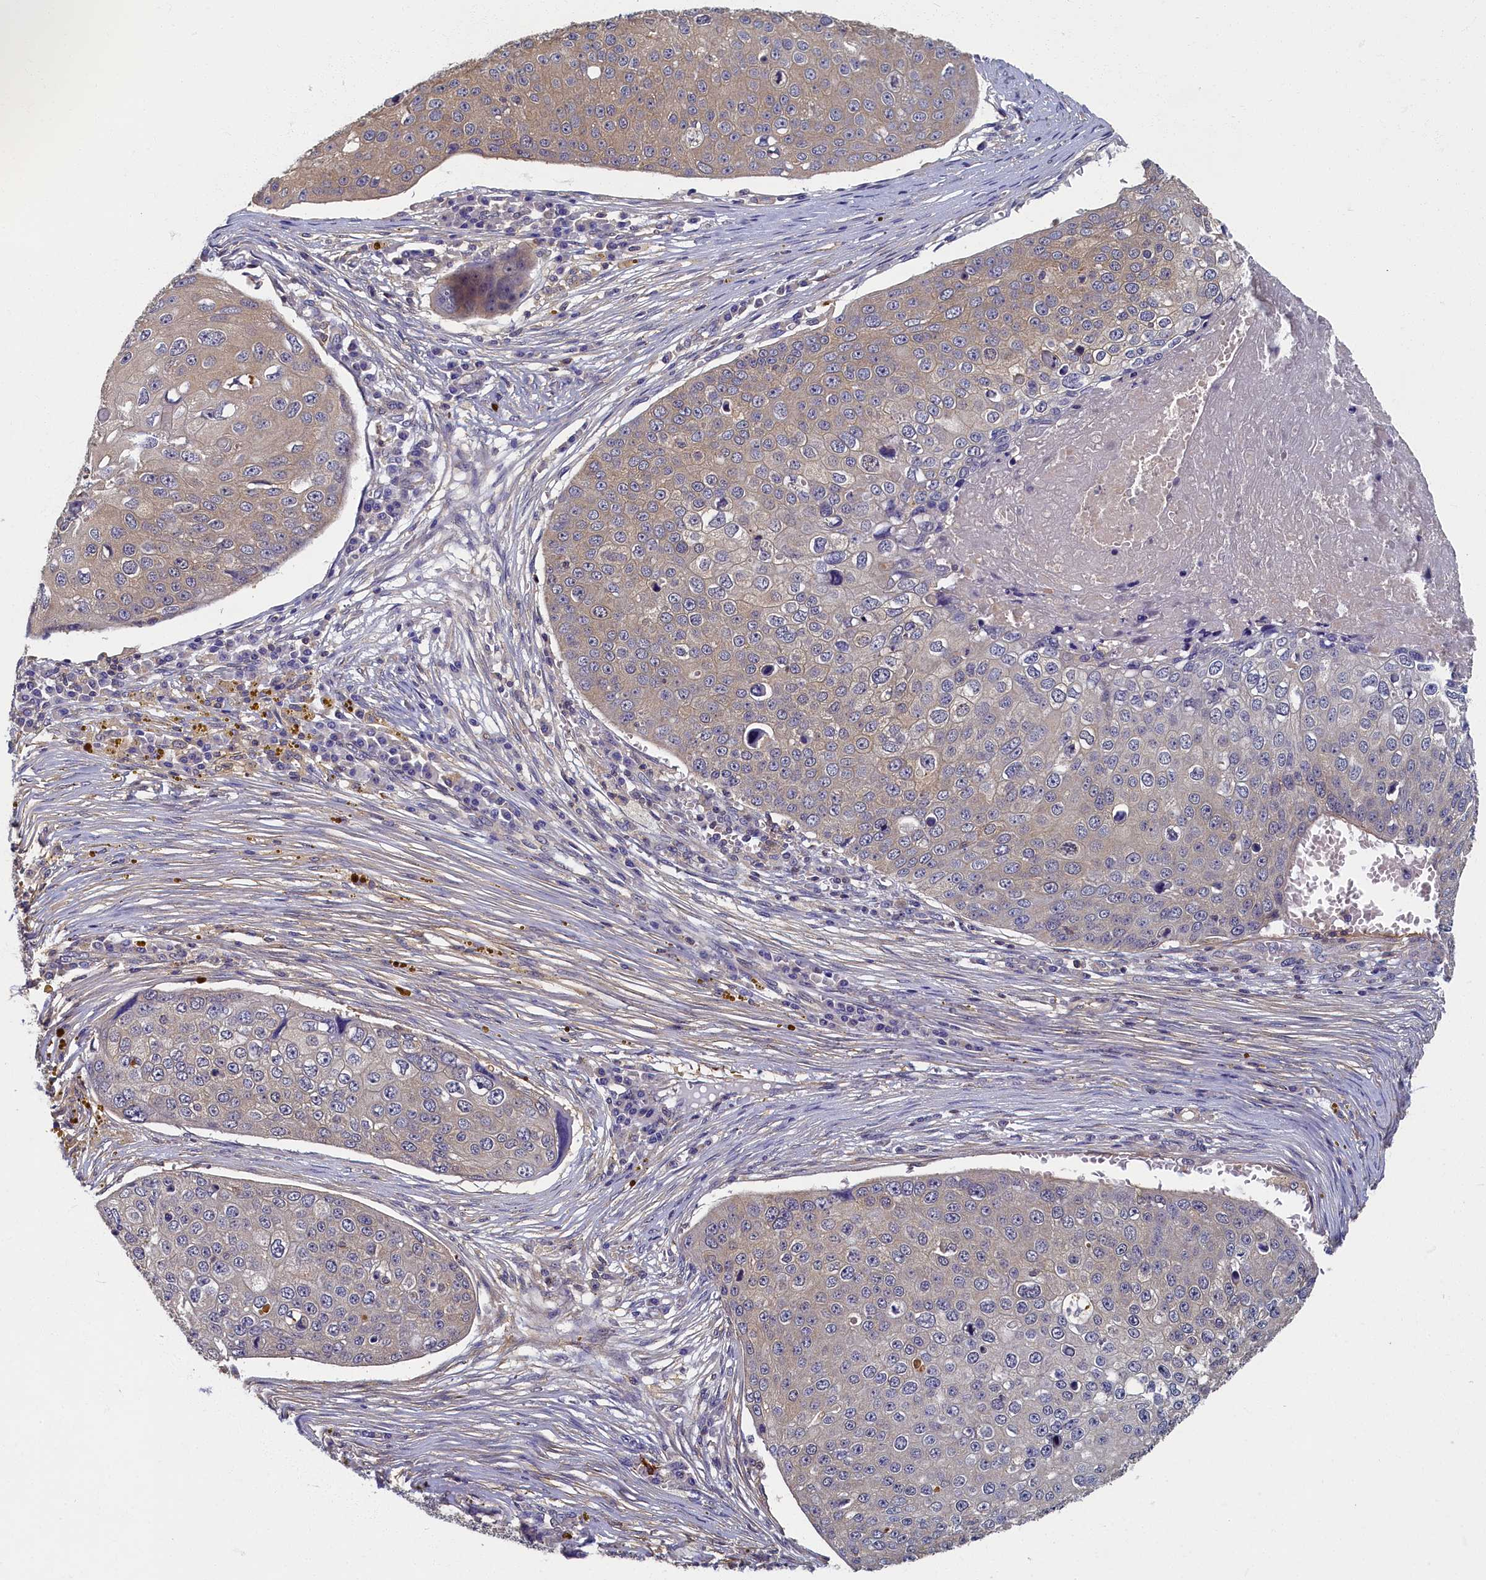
{"staining": {"intensity": "weak", "quantity": "<25%", "location": "cytoplasmic/membranous"}, "tissue": "skin cancer", "cell_type": "Tumor cells", "image_type": "cancer", "snomed": [{"axis": "morphology", "description": "Squamous cell carcinoma, NOS"}, {"axis": "topography", "description": "Skin"}], "caption": "Immunohistochemical staining of human skin cancer demonstrates no significant positivity in tumor cells.", "gene": "TBCB", "patient": {"sex": "male", "age": 71}}